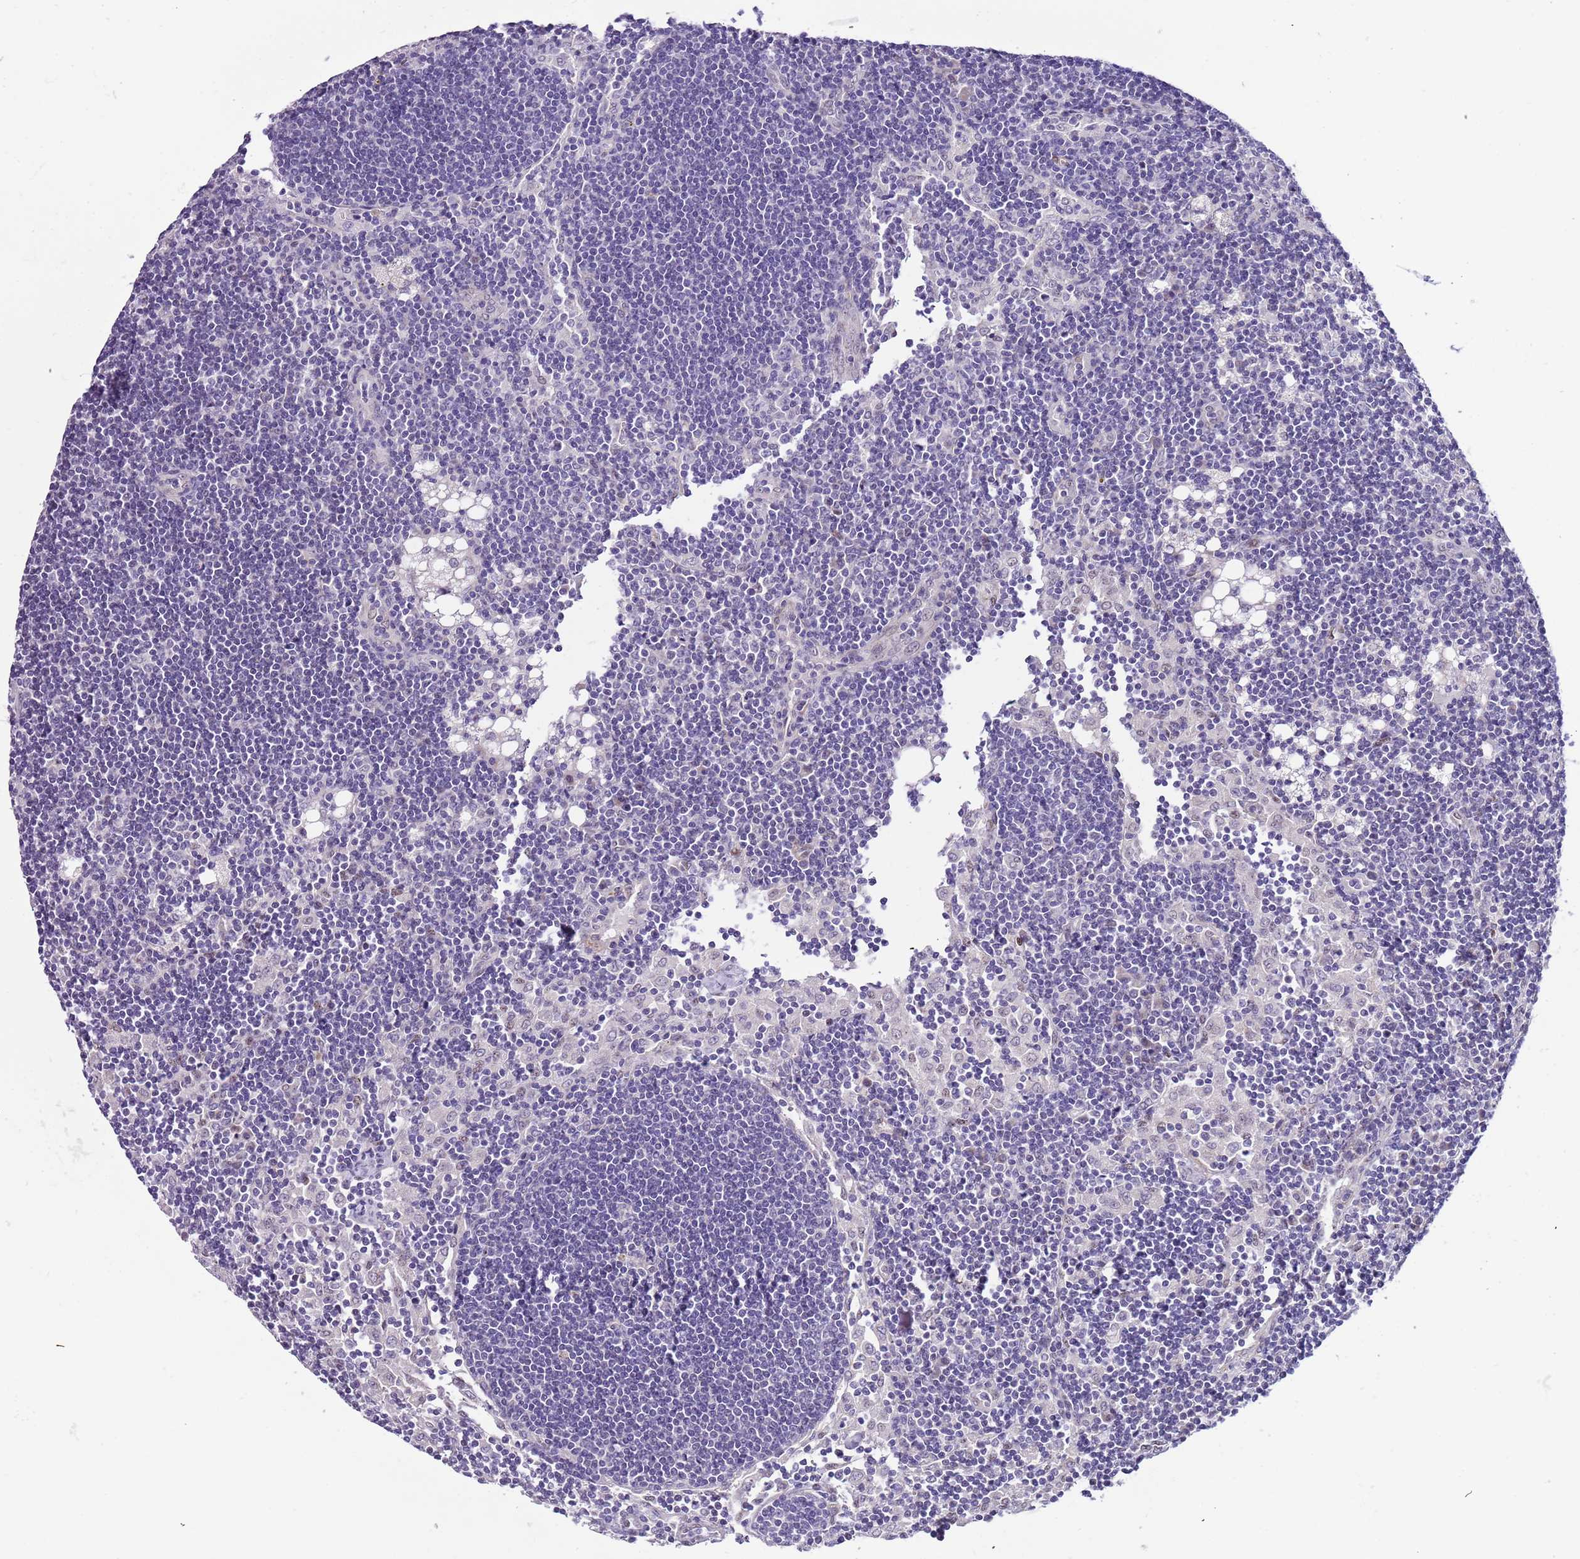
{"staining": {"intensity": "negative", "quantity": "none", "location": "none"}, "tissue": "lymph node", "cell_type": "Germinal center cells", "image_type": "normal", "snomed": [{"axis": "morphology", "description": "Normal tissue, NOS"}, {"axis": "topography", "description": "Lymph node"}], "caption": "There is no significant expression in germinal center cells of lymph node. (Immunohistochemistry, brightfield microscopy, high magnification).", "gene": "PLEKHH1", "patient": {"sex": "male", "age": 24}}